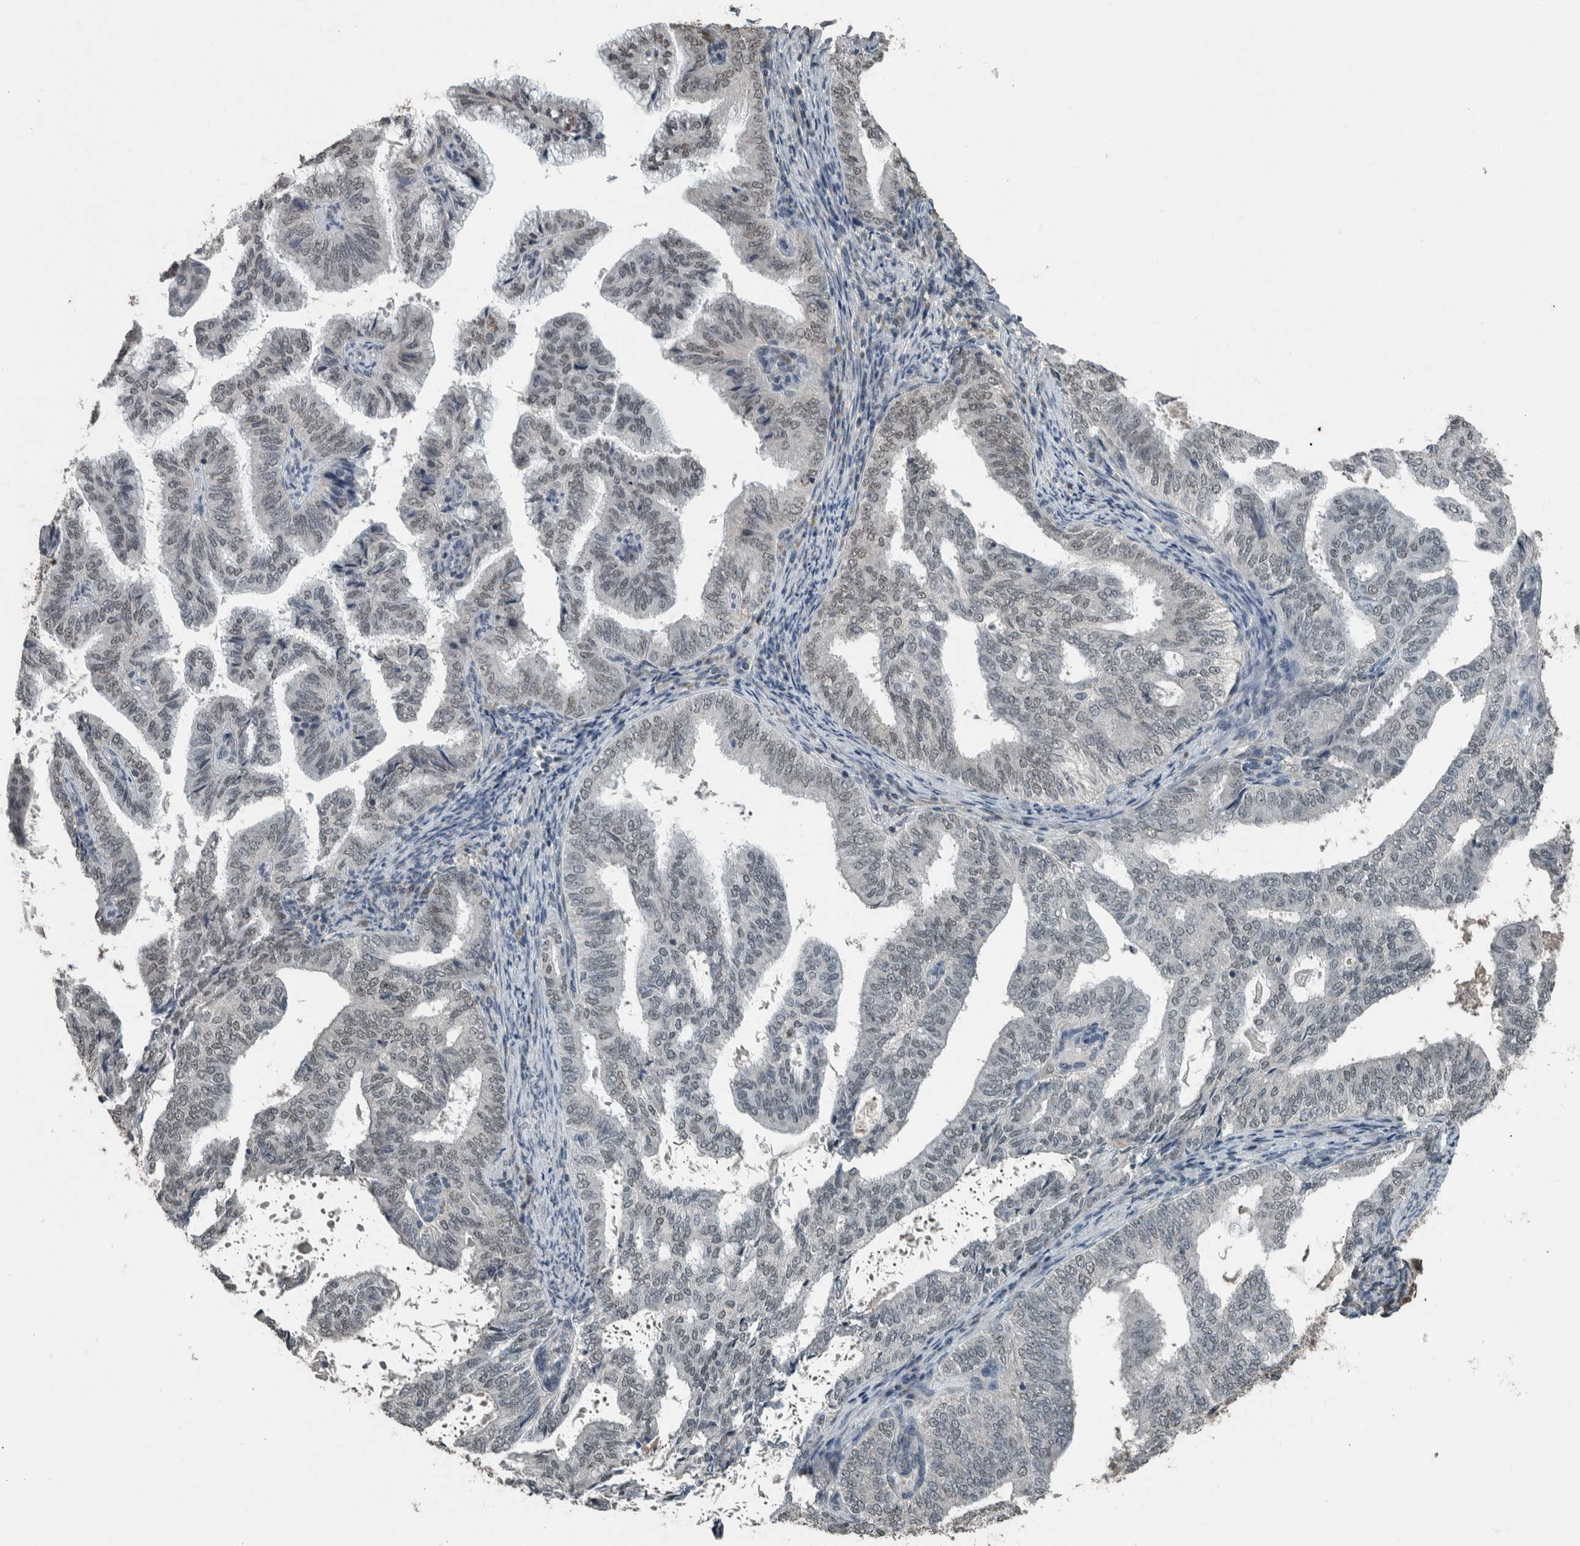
{"staining": {"intensity": "moderate", "quantity": "25%-75%", "location": "nuclear"}, "tissue": "endometrial cancer", "cell_type": "Tumor cells", "image_type": "cancer", "snomed": [{"axis": "morphology", "description": "Adenocarcinoma, NOS"}, {"axis": "topography", "description": "Endometrium"}], "caption": "A photomicrograph of endometrial cancer stained for a protein shows moderate nuclear brown staining in tumor cells. Ihc stains the protein in brown and the nuclei are stained blue.", "gene": "ZNF24", "patient": {"sex": "female", "age": 58}}